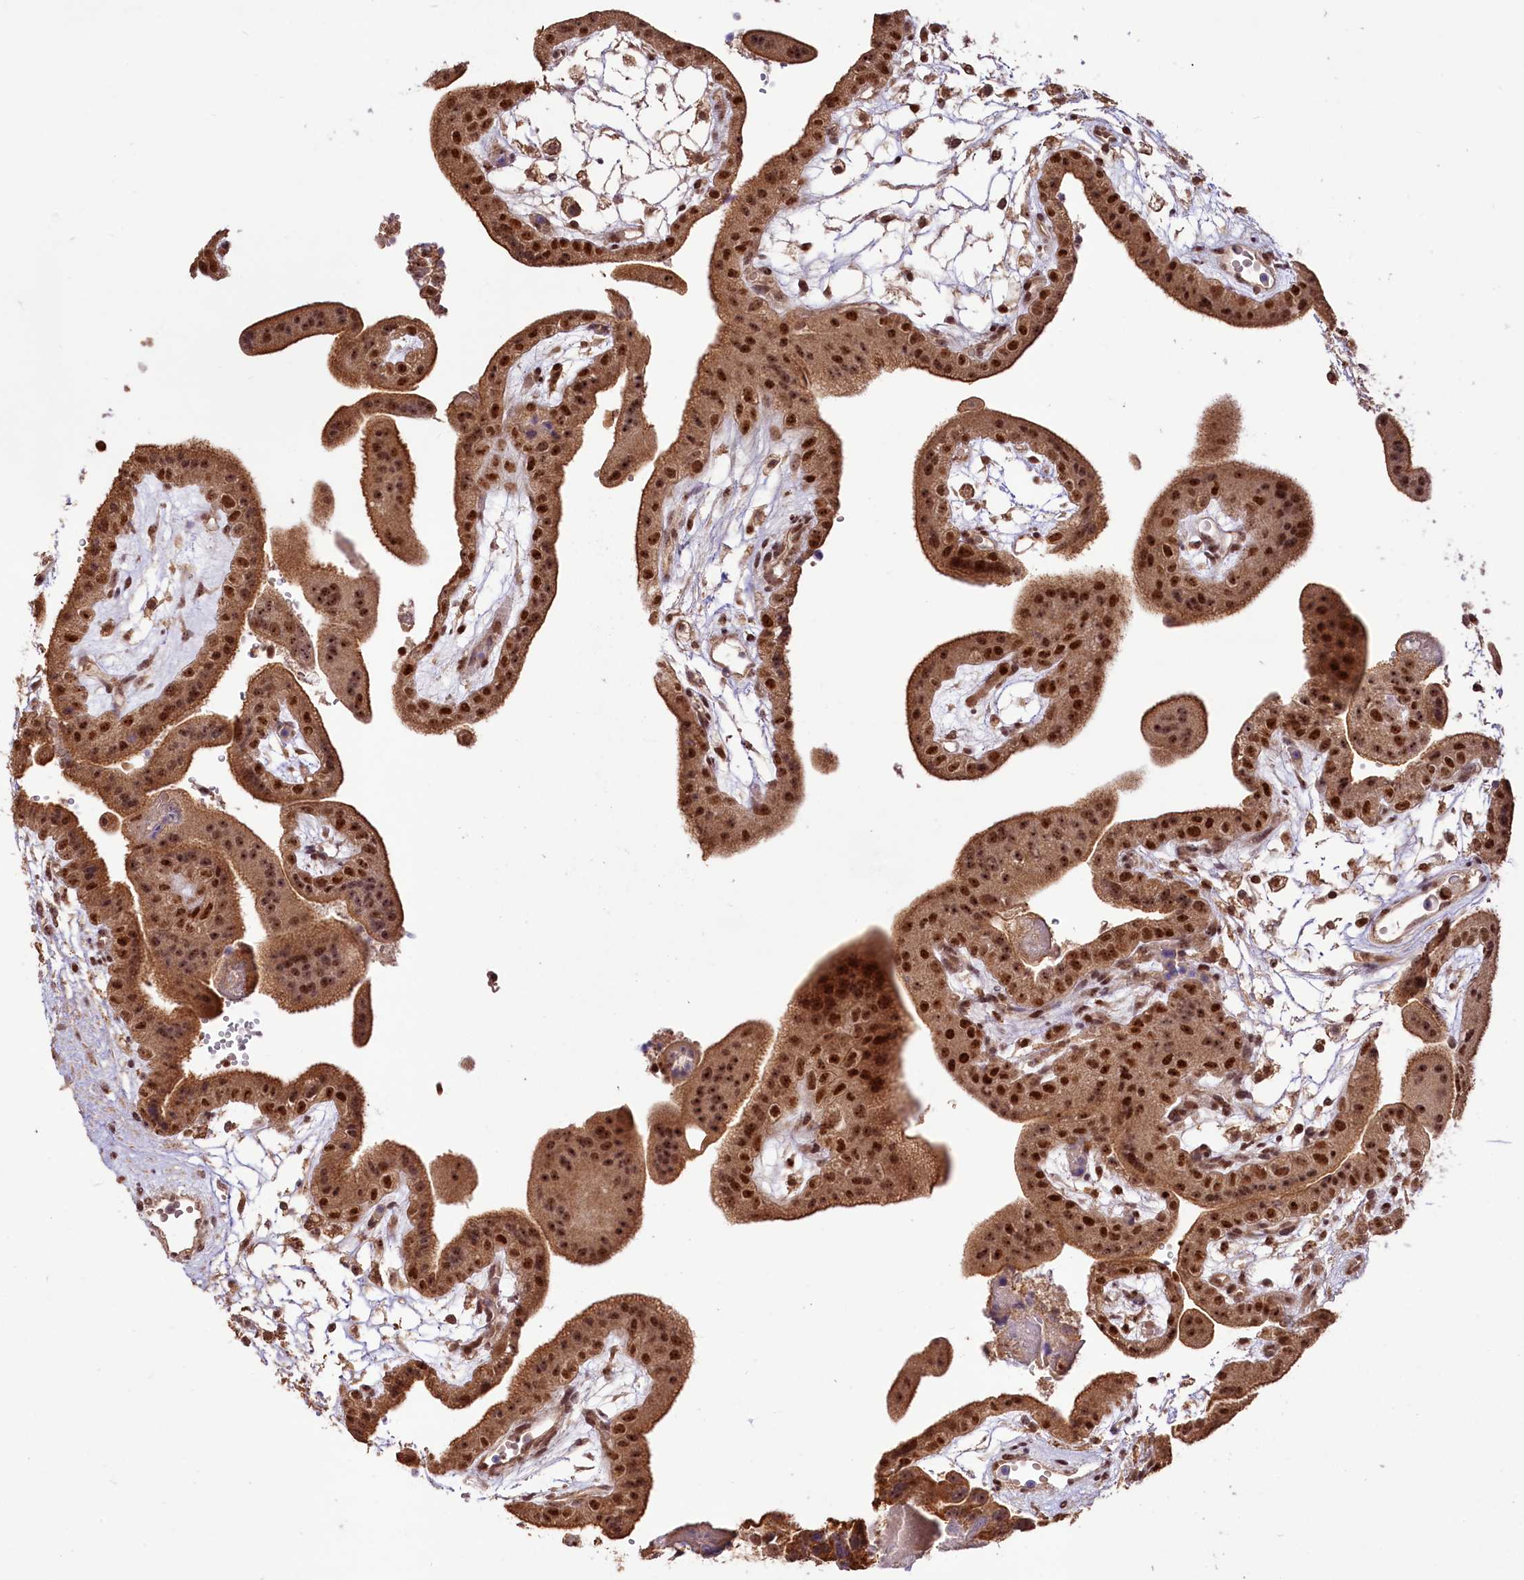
{"staining": {"intensity": "moderate", "quantity": ">75%", "location": "cytoplasmic/membranous,nuclear"}, "tissue": "placenta", "cell_type": "Decidual cells", "image_type": "normal", "snomed": [{"axis": "morphology", "description": "Normal tissue, NOS"}, {"axis": "topography", "description": "Placenta"}], "caption": "This image shows unremarkable placenta stained with immunohistochemistry to label a protein in brown. The cytoplasmic/membranous,nuclear of decidual cells show moderate positivity for the protein. Nuclei are counter-stained blue.", "gene": "RRP8", "patient": {"sex": "female", "age": 18}}